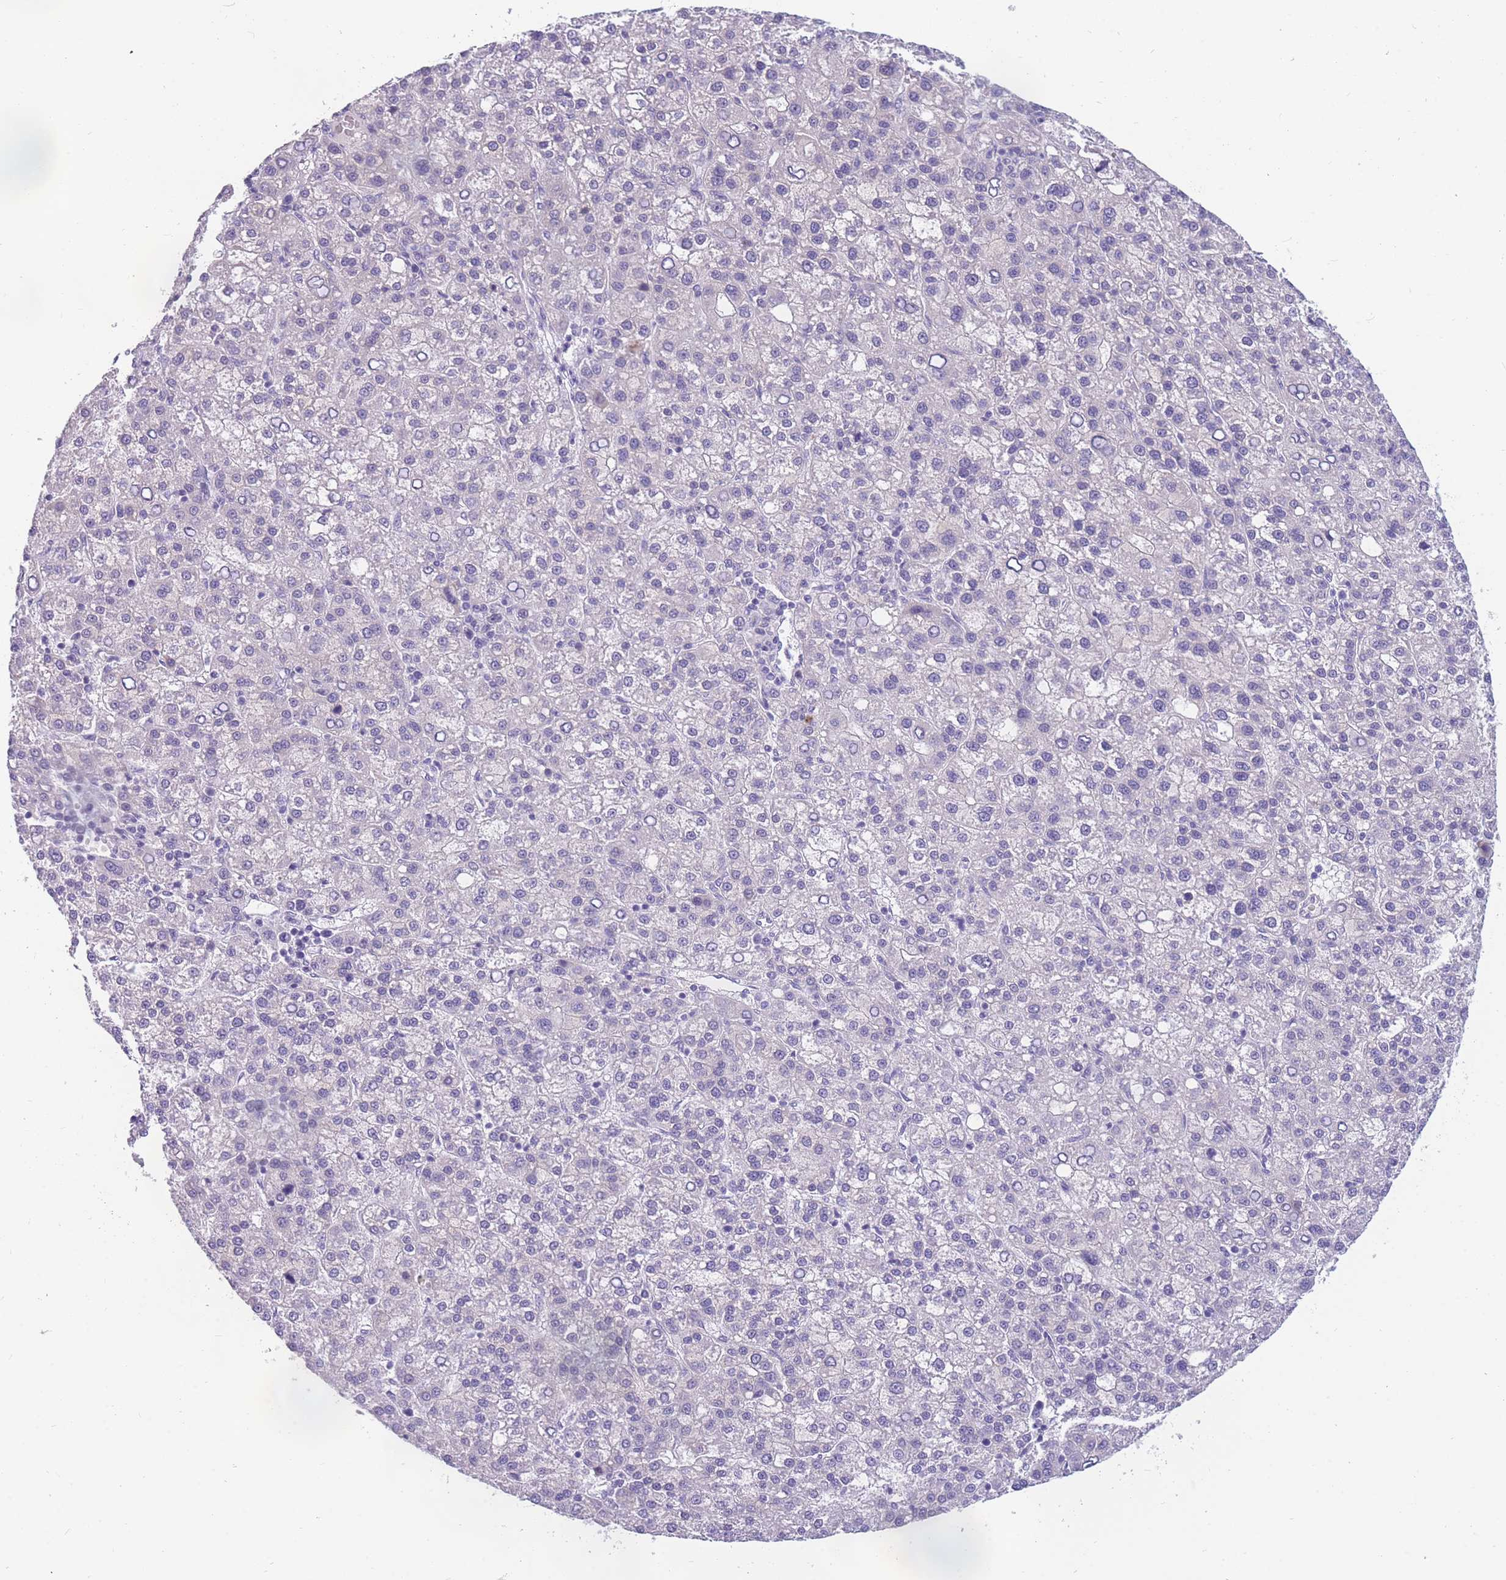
{"staining": {"intensity": "negative", "quantity": "none", "location": "none"}, "tissue": "liver cancer", "cell_type": "Tumor cells", "image_type": "cancer", "snomed": [{"axis": "morphology", "description": "Carcinoma, Hepatocellular, NOS"}, {"axis": "topography", "description": "Liver"}], "caption": "Human liver cancer stained for a protein using immunohistochemistry (IHC) demonstrates no staining in tumor cells.", "gene": "DDX49", "patient": {"sex": "female", "age": 58}}